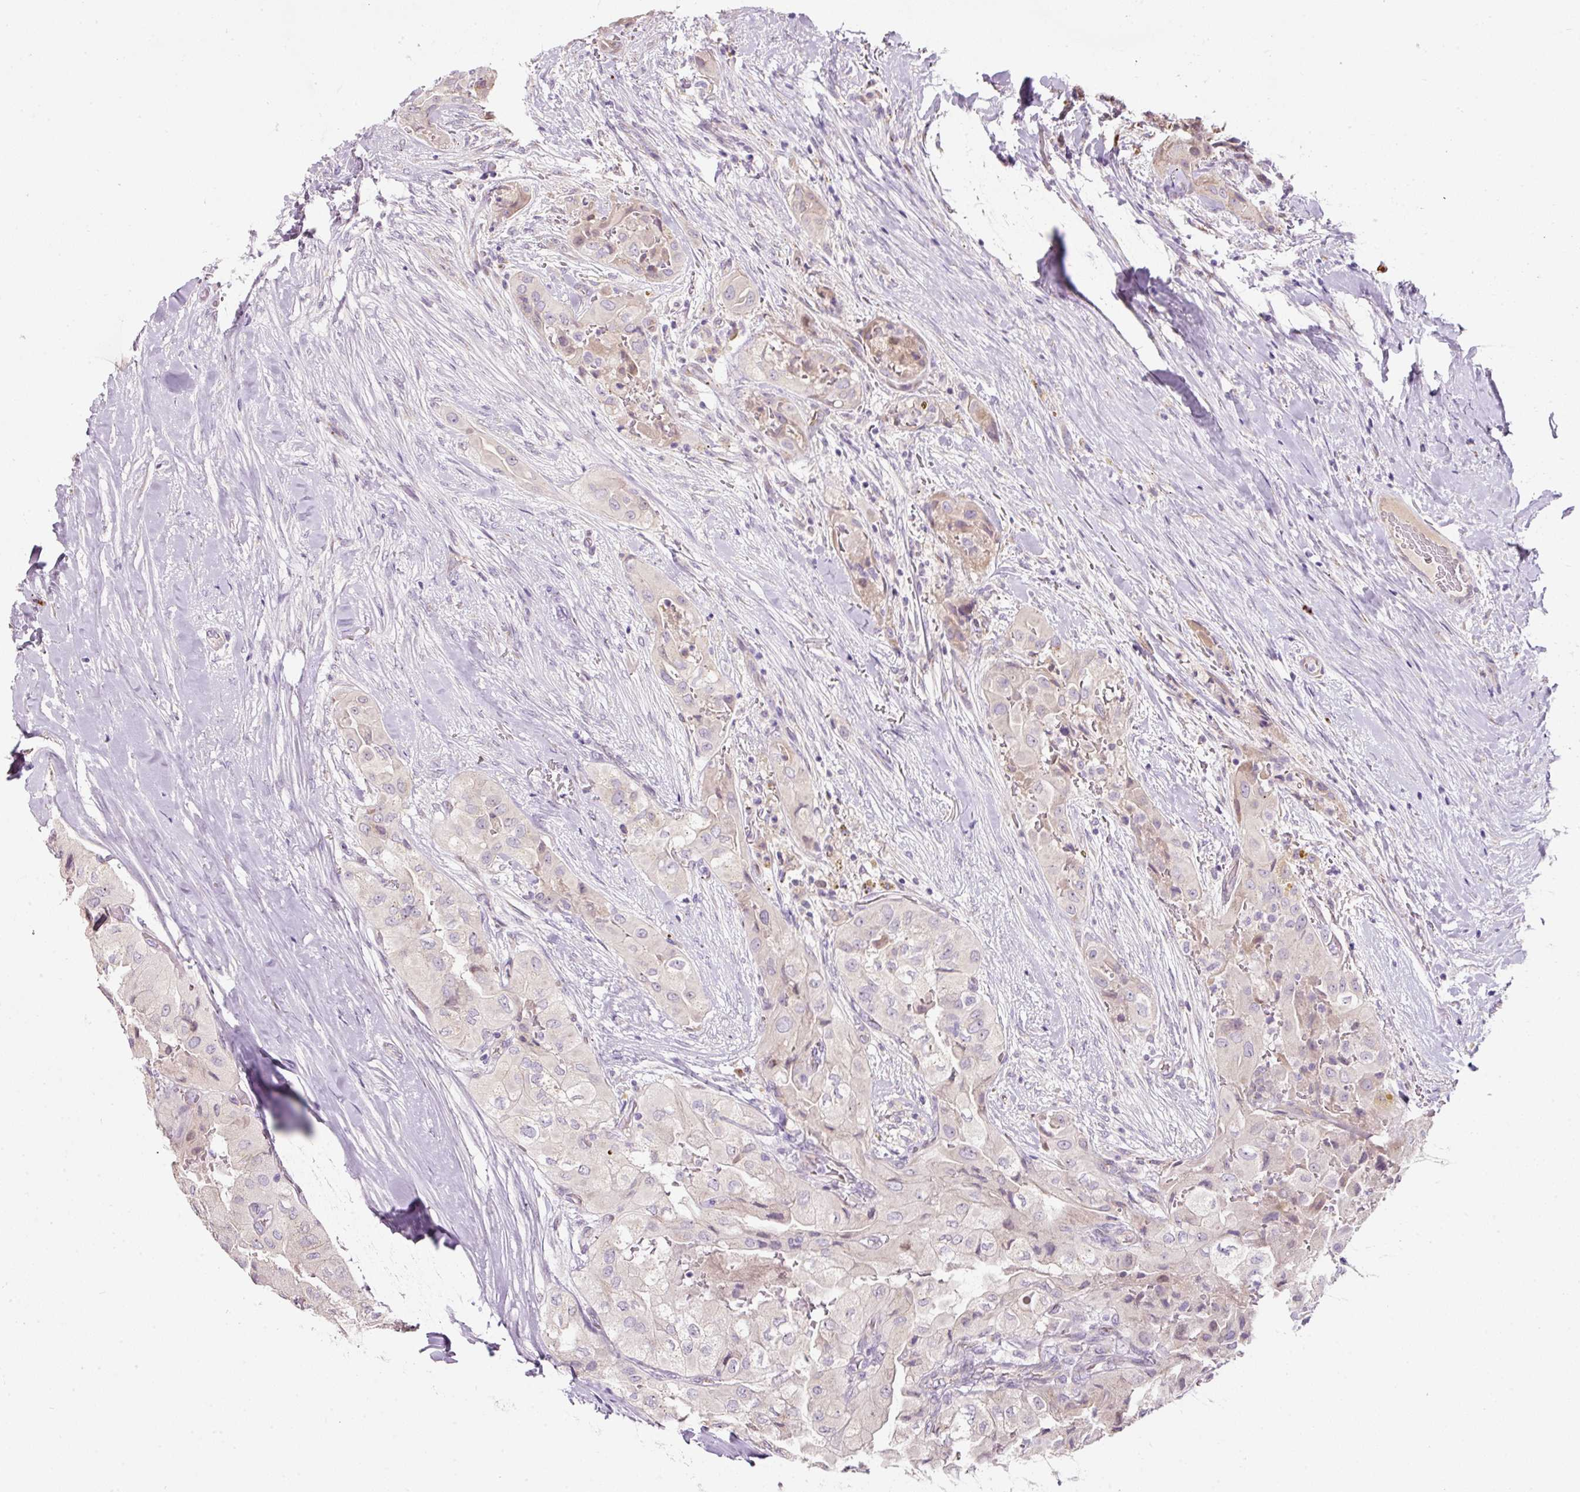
{"staining": {"intensity": "negative", "quantity": "none", "location": "none"}, "tissue": "thyroid cancer", "cell_type": "Tumor cells", "image_type": "cancer", "snomed": [{"axis": "morphology", "description": "Normal tissue, NOS"}, {"axis": "morphology", "description": "Papillary adenocarcinoma, NOS"}, {"axis": "topography", "description": "Thyroid gland"}], "caption": "There is no significant staining in tumor cells of thyroid cancer (papillary adenocarcinoma).", "gene": "NBPF11", "patient": {"sex": "female", "age": 59}}